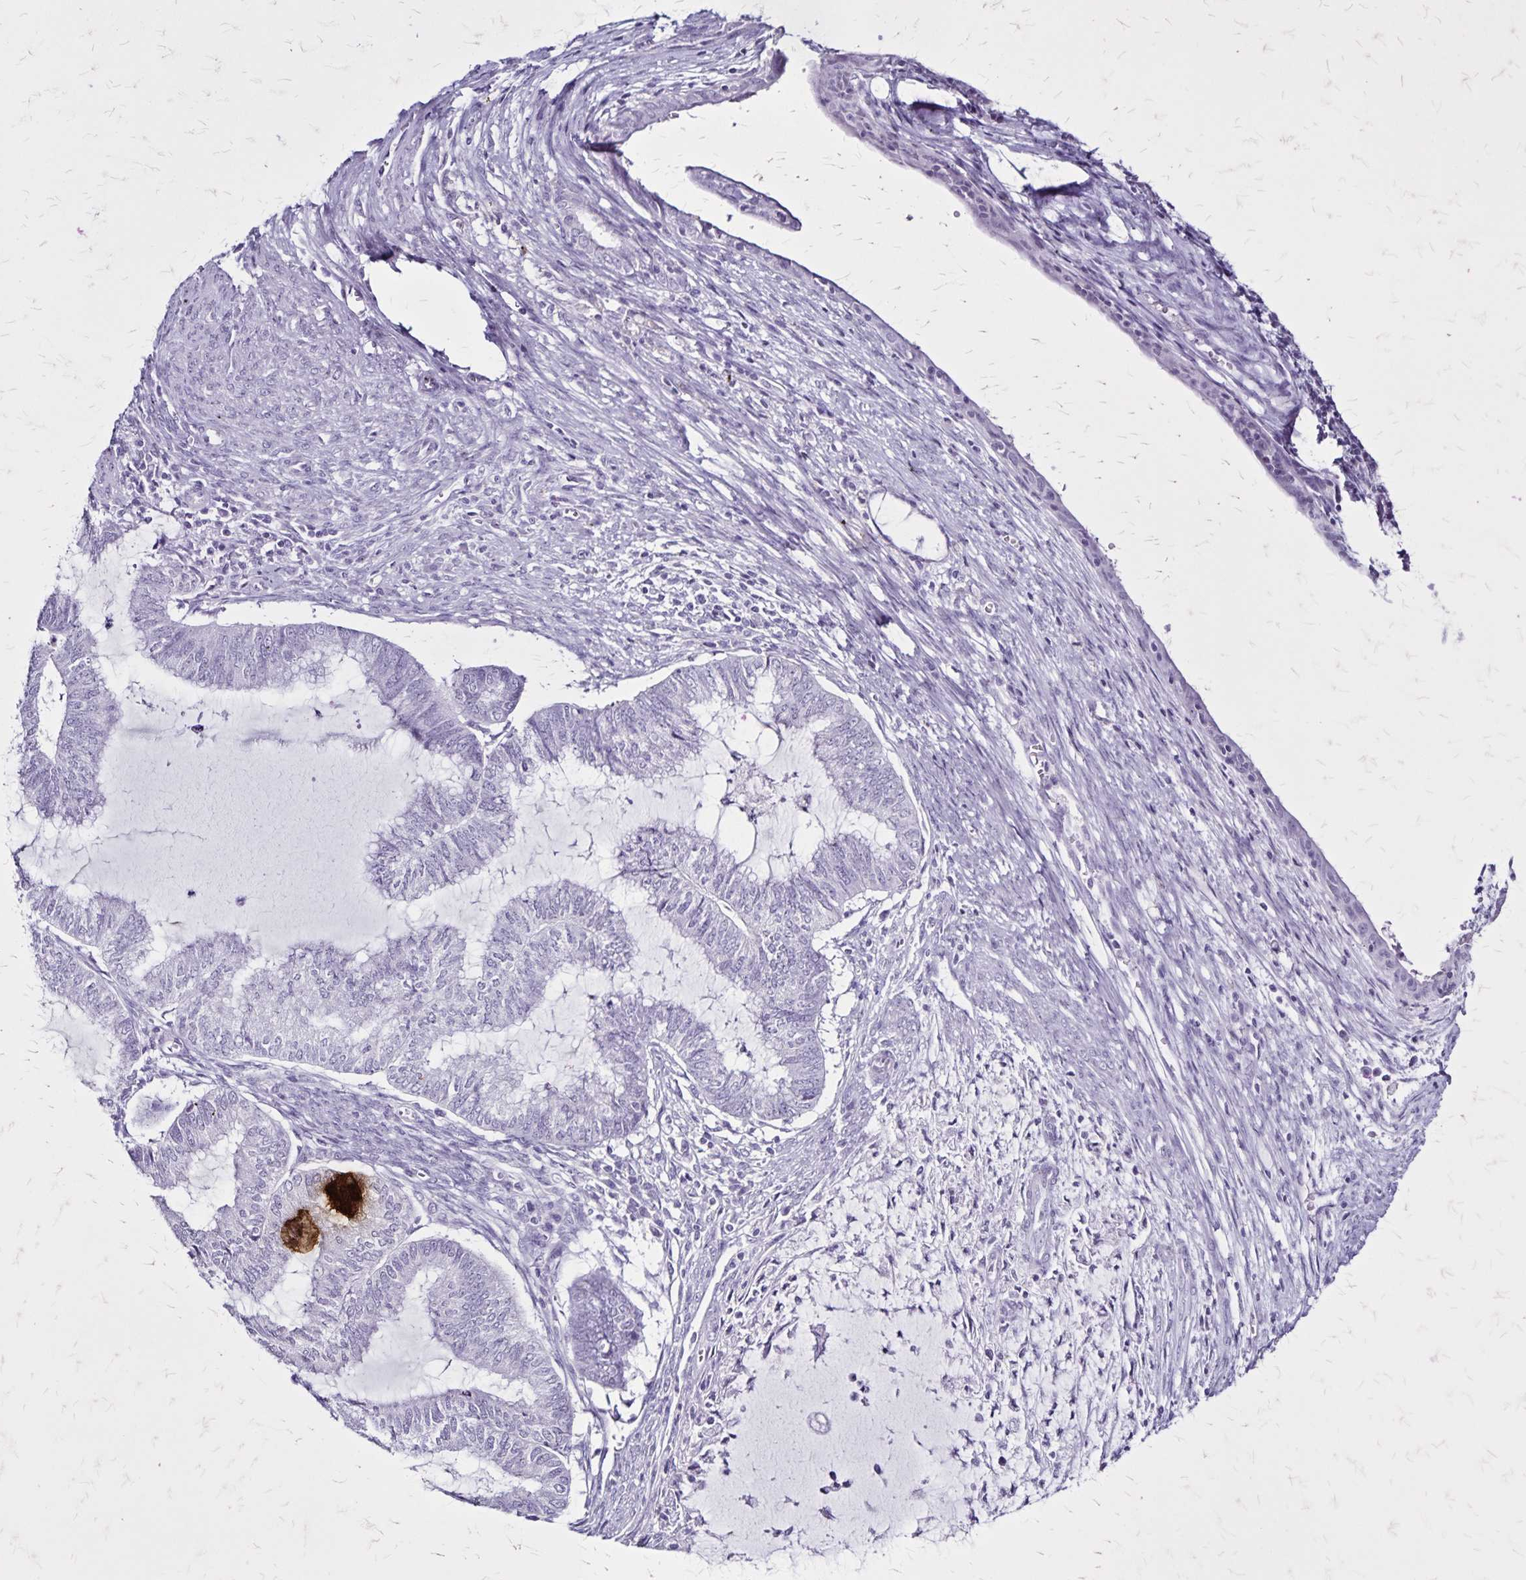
{"staining": {"intensity": "negative", "quantity": "none", "location": "none"}, "tissue": "endometrial cancer", "cell_type": "Tumor cells", "image_type": "cancer", "snomed": [{"axis": "morphology", "description": "Adenocarcinoma, NOS"}, {"axis": "topography", "description": "Endometrium"}], "caption": "This is an immunohistochemistry (IHC) micrograph of human adenocarcinoma (endometrial). There is no expression in tumor cells.", "gene": "KRT2", "patient": {"sex": "female", "age": 79}}